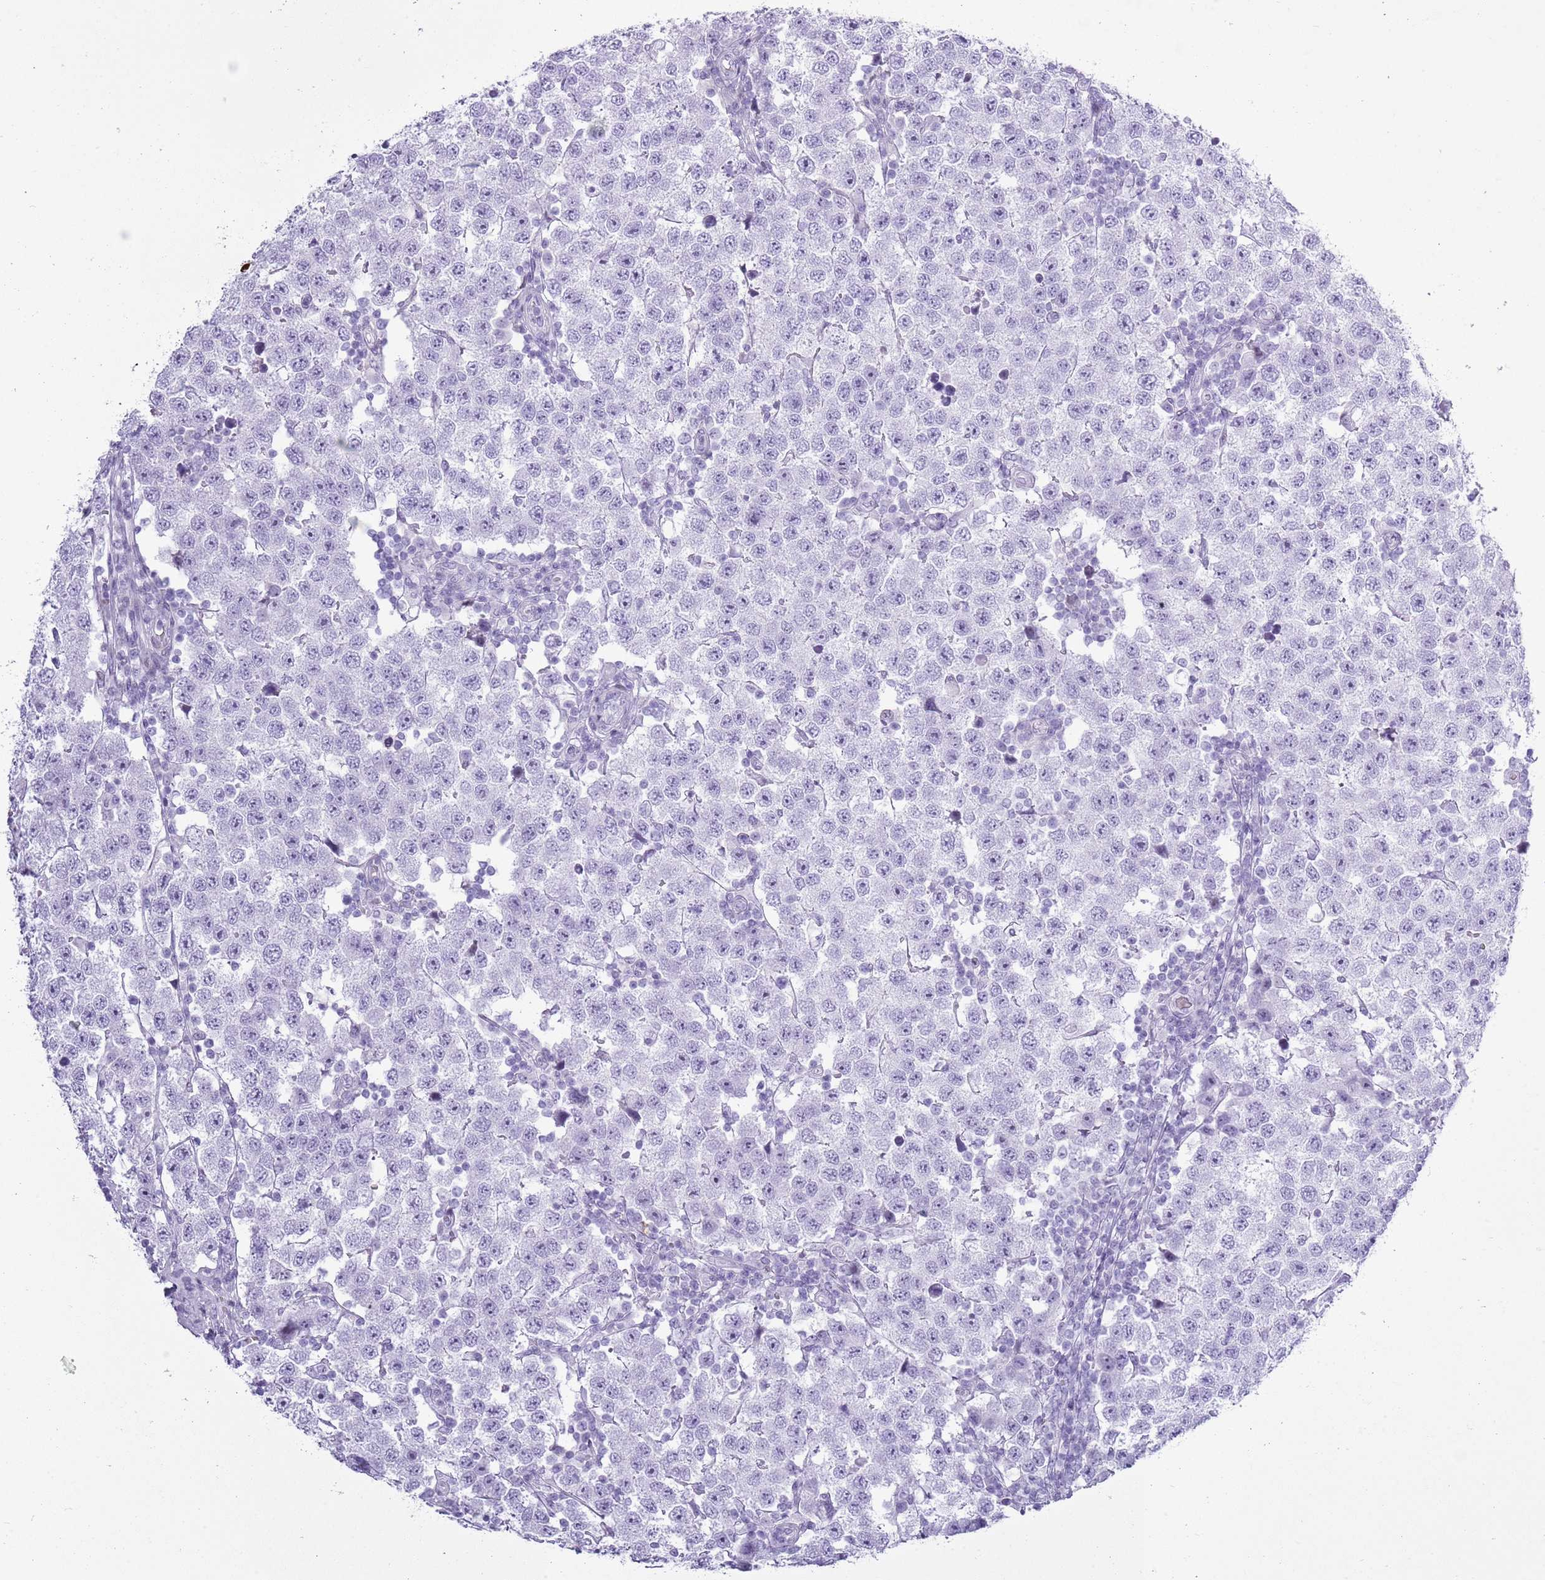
{"staining": {"intensity": "negative", "quantity": "none", "location": "none"}, "tissue": "testis cancer", "cell_type": "Tumor cells", "image_type": "cancer", "snomed": [{"axis": "morphology", "description": "Seminoma, NOS"}, {"axis": "topography", "description": "Testis"}], "caption": "Immunohistochemistry (IHC) photomicrograph of neoplastic tissue: human testis cancer (seminoma) stained with DAB (3,3'-diaminobenzidine) demonstrates no significant protein staining in tumor cells.", "gene": "ASIP", "patient": {"sex": "male", "age": 34}}